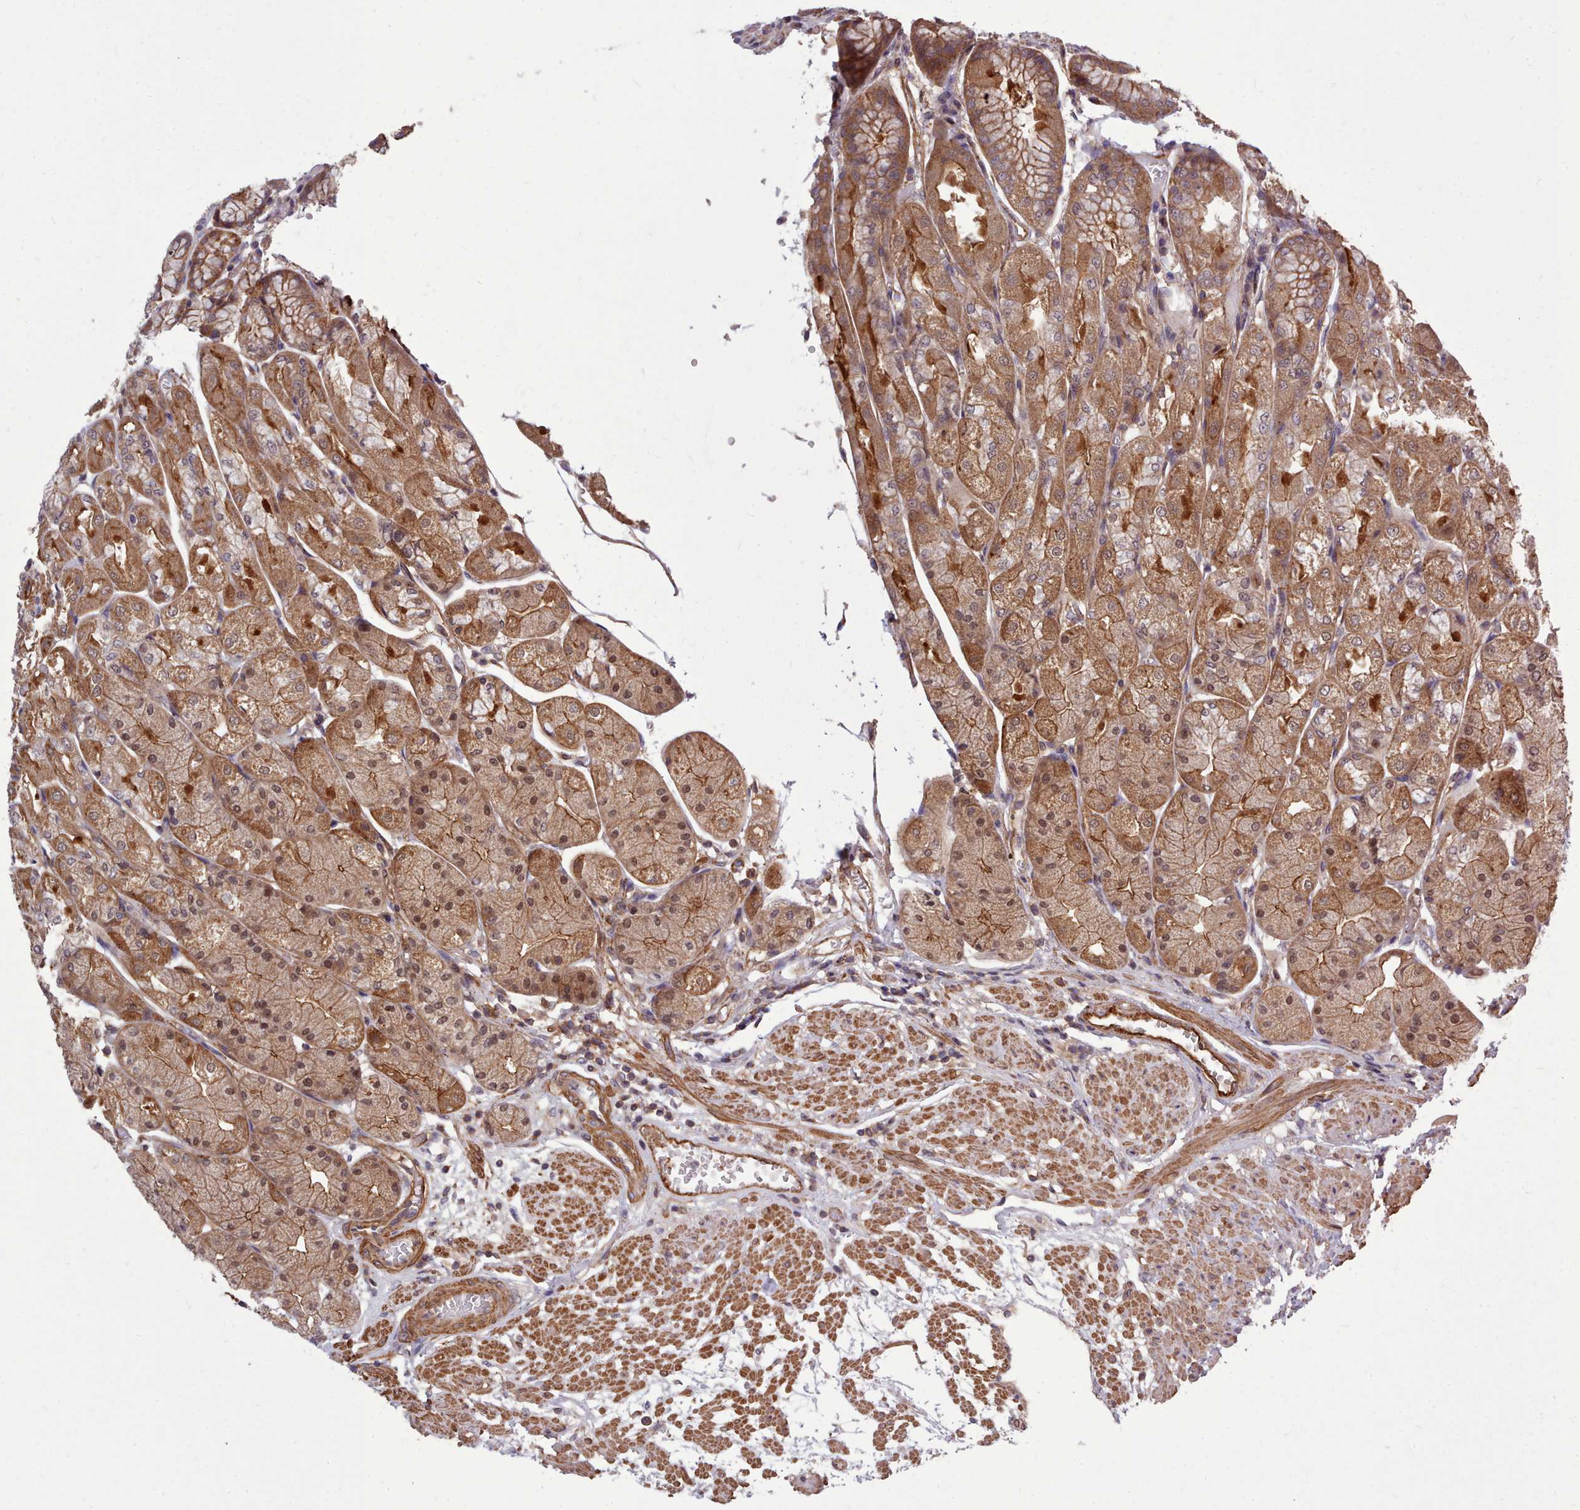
{"staining": {"intensity": "moderate", "quantity": ">75%", "location": "cytoplasmic/membranous,nuclear"}, "tissue": "stomach", "cell_type": "Glandular cells", "image_type": "normal", "snomed": [{"axis": "morphology", "description": "Normal tissue, NOS"}, {"axis": "topography", "description": "Stomach, upper"}], "caption": "A medium amount of moderate cytoplasmic/membranous,nuclear staining is identified in approximately >75% of glandular cells in unremarkable stomach.", "gene": "STUB1", "patient": {"sex": "male", "age": 72}}